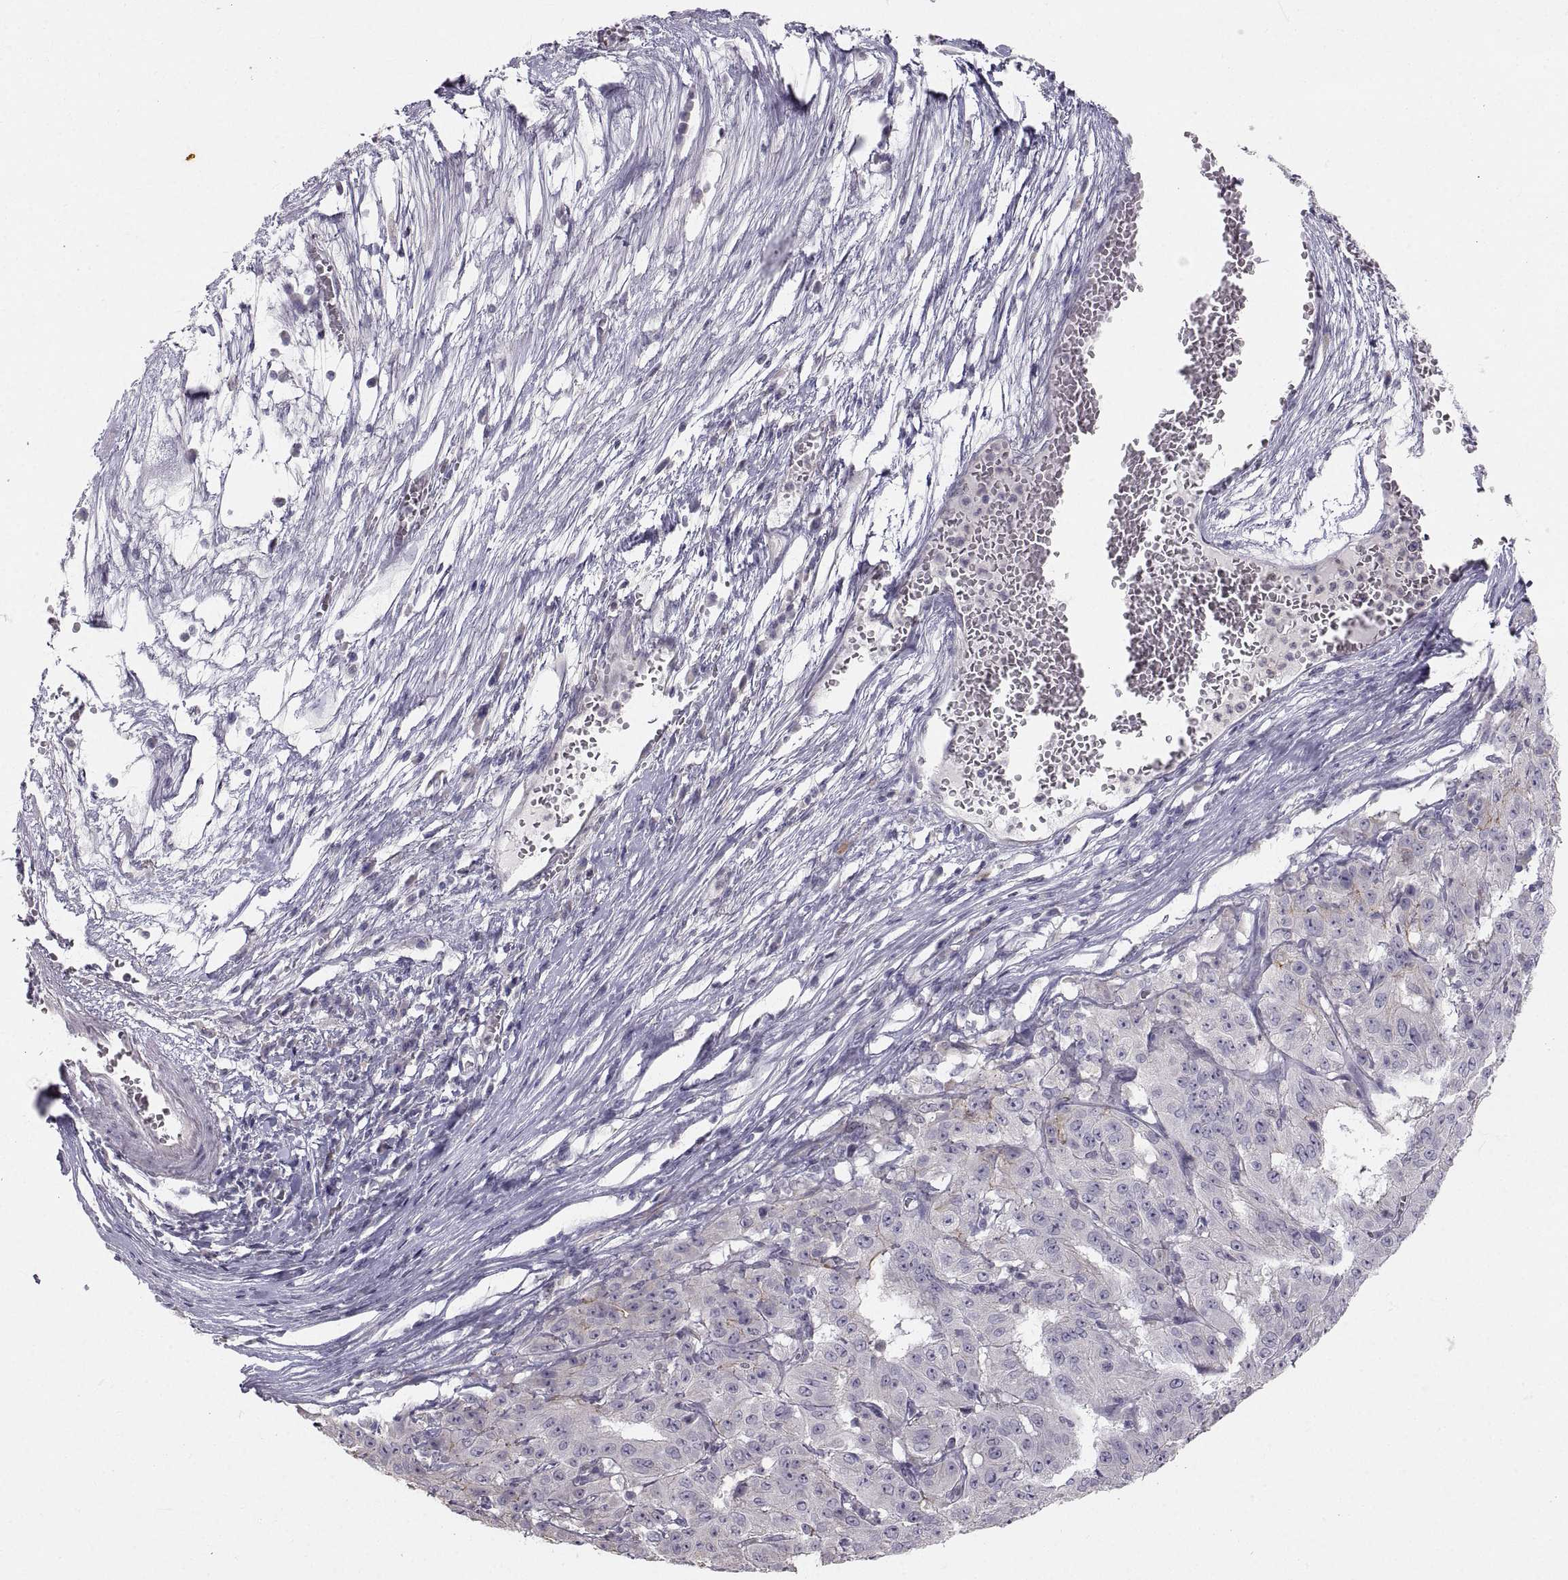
{"staining": {"intensity": "weak", "quantity": "25%-75%", "location": "cytoplasmic/membranous"}, "tissue": "pancreatic cancer", "cell_type": "Tumor cells", "image_type": "cancer", "snomed": [{"axis": "morphology", "description": "Adenocarcinoma, NOS"}, {"axis": "topography", "description": "Pancreas"}], "caption": "Brown immunohistochemical staining in human pancreatic cancer shows weak cytoplasmic/membranous positivity in approximately 25%-75% of tumor cells. The protein is stained brown, and the nuclei are stained in blue (DAB IHC with brightfield microscopy, high magnification).", "gene": "ZNF185", "patient": {"sex": "male", "age": 63}}